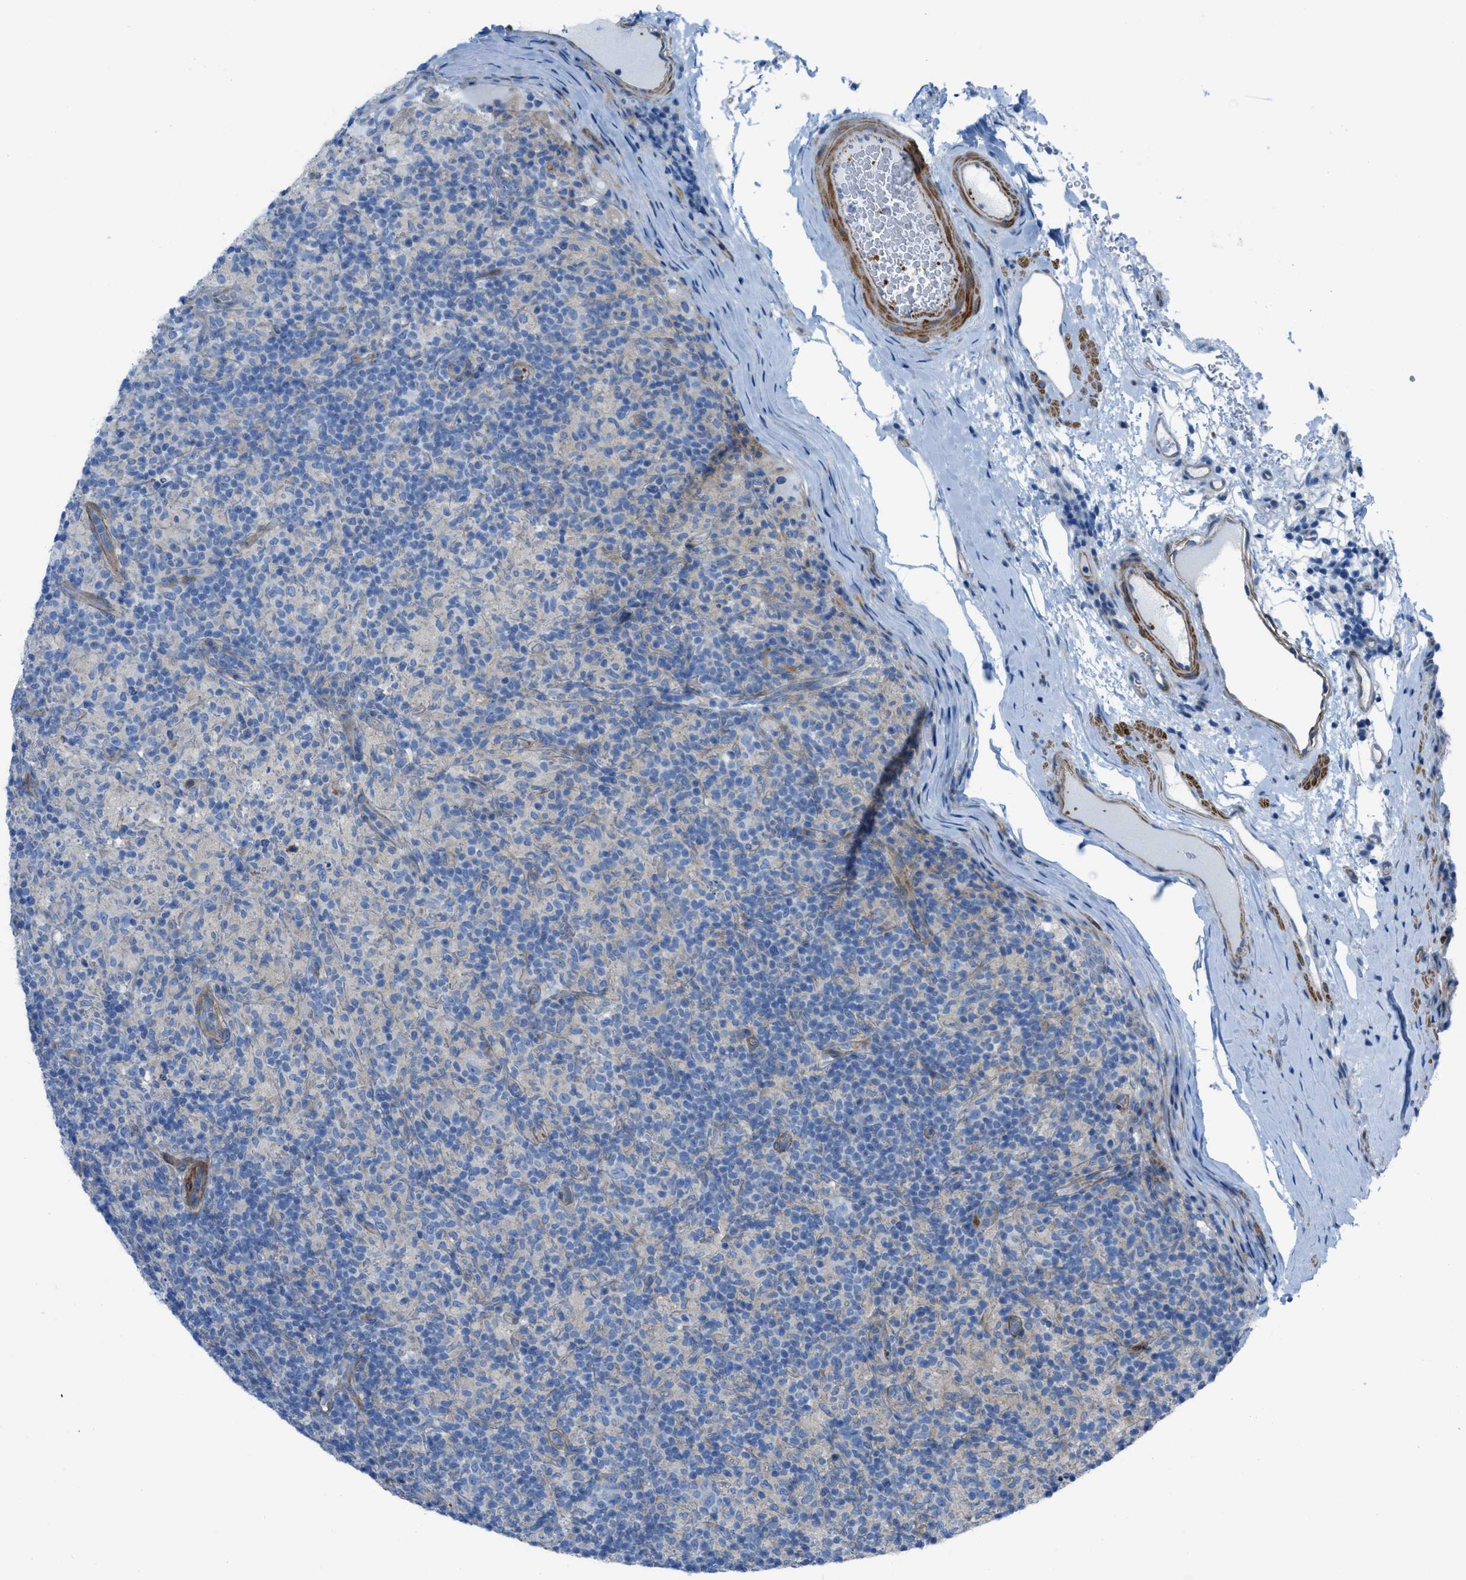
{"staining": {"intensity": "negative", "quantity": "none", "location": "none"}, "tissue": "lymphoma", "cell_type": "Tumor cells", "image_type": "cancer", "snomed": [{"axis": "morphology", "description": "Hodgkin's disease, NOS"}, {"axis": "topography", "description": "Lymph node"}], "caption": "Immunohistochemistry image of neoplastic tissue: lymphoma stained with DAB (3,3'-diaminobenzidine) exhibits no significant protein expression in tumor cells. (DAB immunohistochemistry, high magnification).", "gene": "KCNH7", "patient": {"sex": "male", "age": 70}}